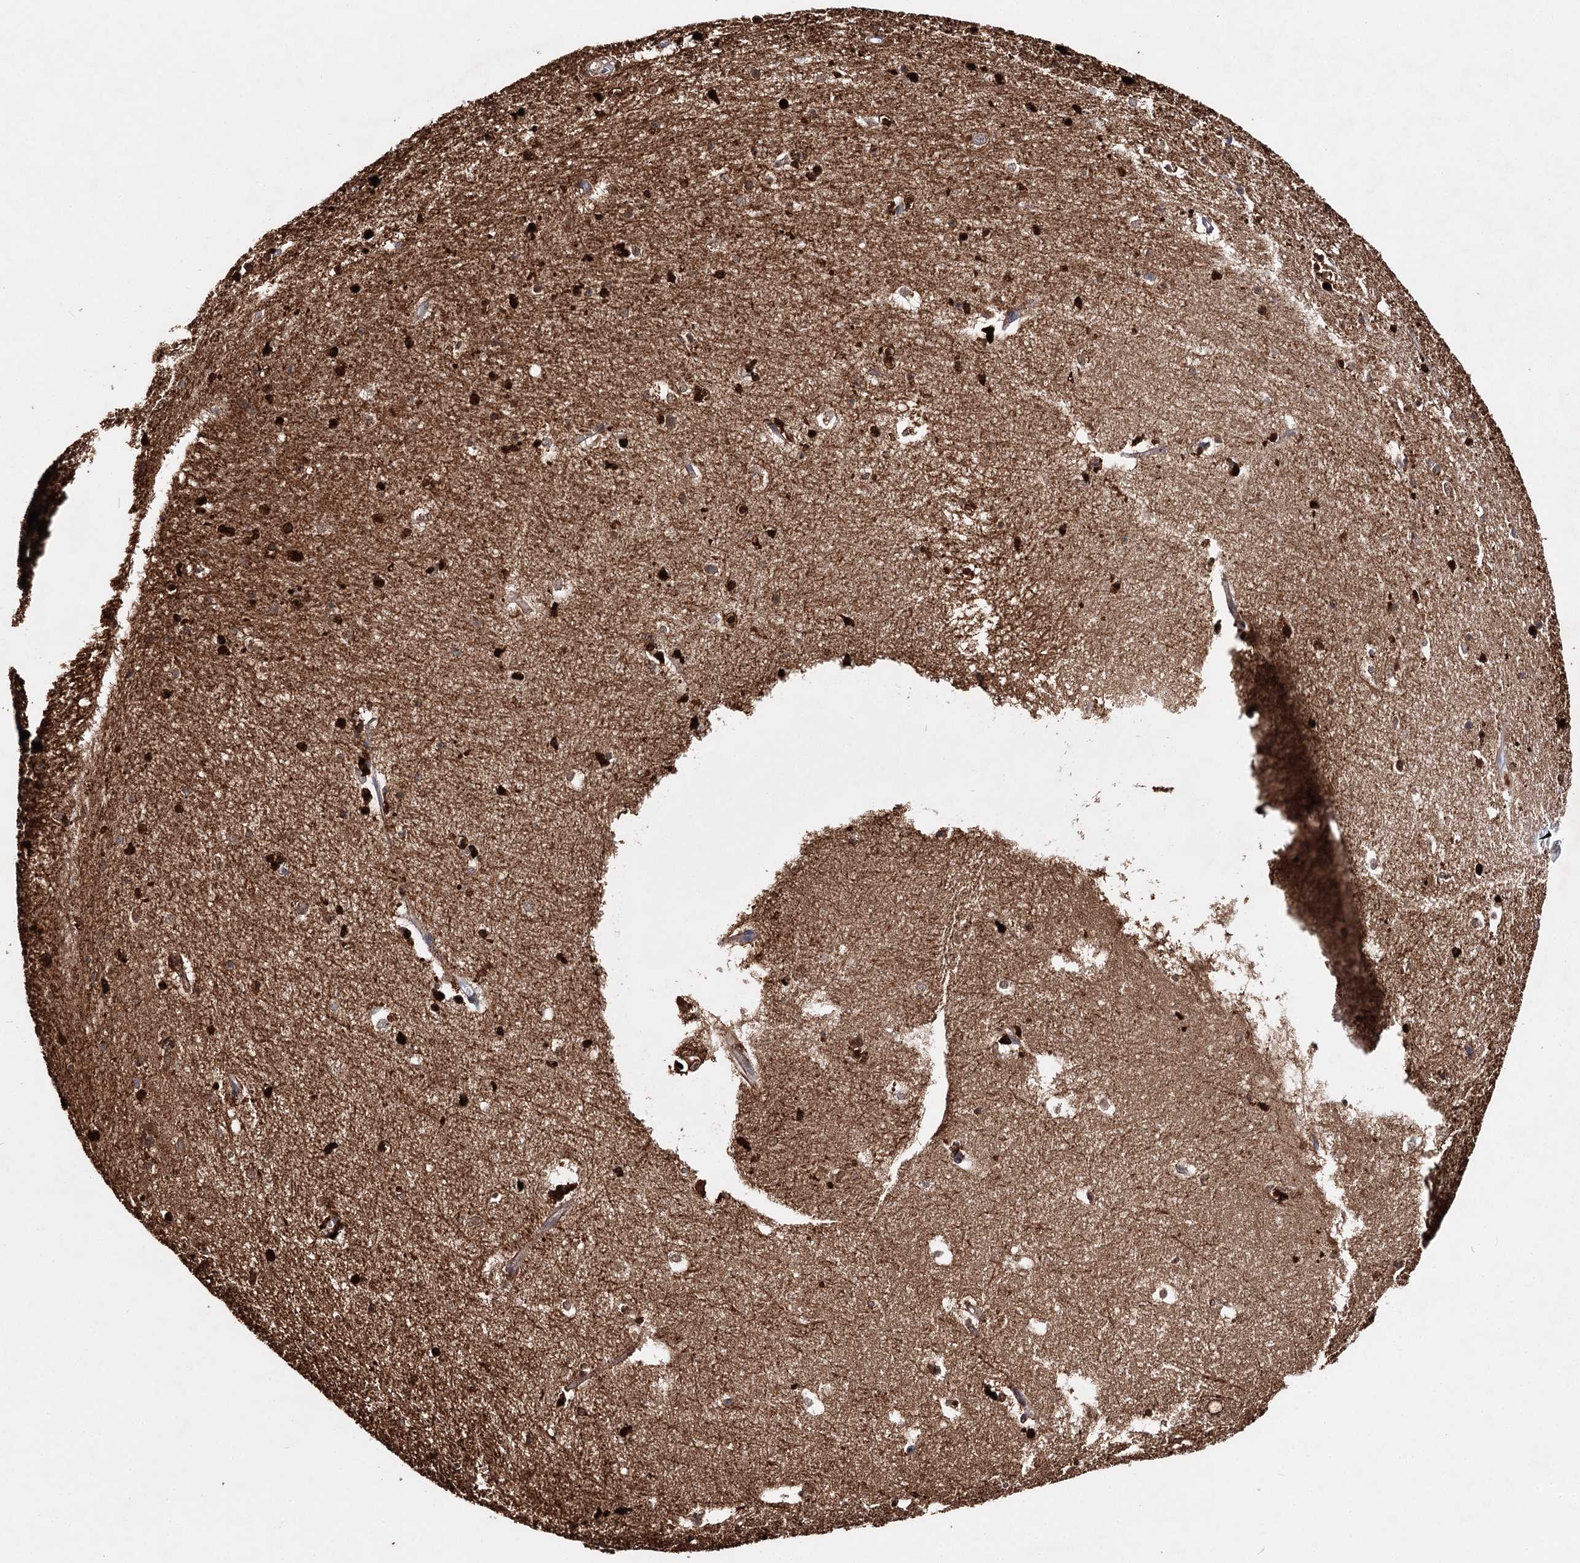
{"staining": {"intensity": "strong", "quantity": ">75%", "location": "cytoplasmic/membranous,nuclear"}, "tissue": "hippocampus", "cell_type": "Glial cells", "image_type": "normal", "snomed": [{"axis": "morphology", "description": "Normal tissue, NOS"}, {"axis": "topography", "description": "Hippocampus"}], "caption": "Glial cells display high levels of strong cytoplasmic/membranous,nuclear expression in about >75% of cells in unremarkable human hippocampus.", "gene": "CFAP46", "patient": {"sex": "female", "age": 64}}